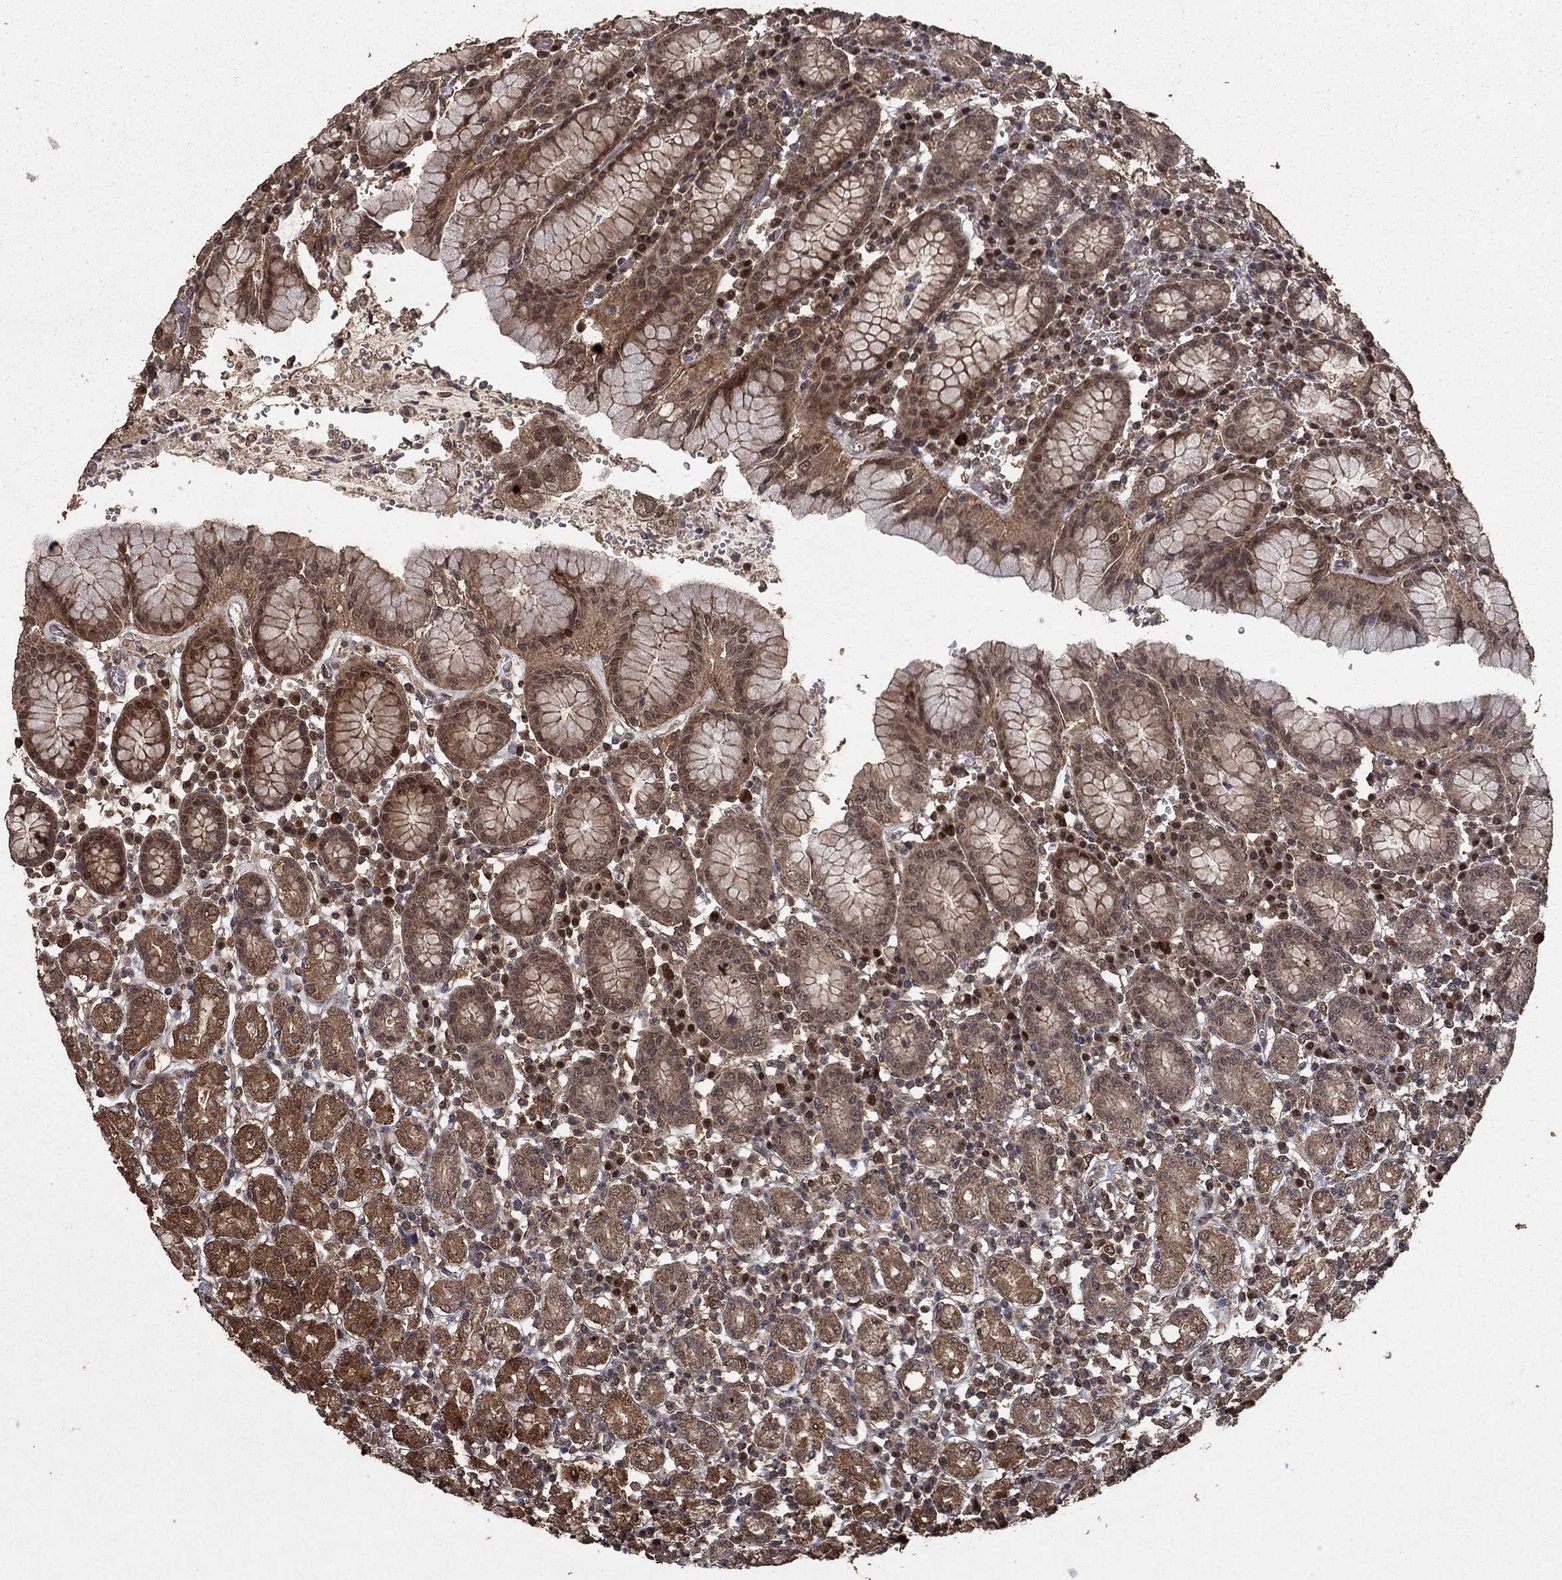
{"staining": {"intensity": "moderate", "quantity": ">75%", "location": "cytoplasmic/membranous,nuclear"}, "tissue": "stomach", "cell_type": "Glandular cells", "image_type": "normal", "snomed": [{"axis": "morphology", "description": "Normal tissue, NOS"}, {"axis": "topography", "description": "Stomach, upper"}, {"axis": "topography", "description": "Stomach"}], "caption": "This image reveals immunohistochemistry staining of unremarkable human stomach, with medium moderate cytoplasmic/membranous,nuclear expression in about >75% of glandular cells.", "gene": "PRDM1", "patient": {"sex": "male", "age": 62}}